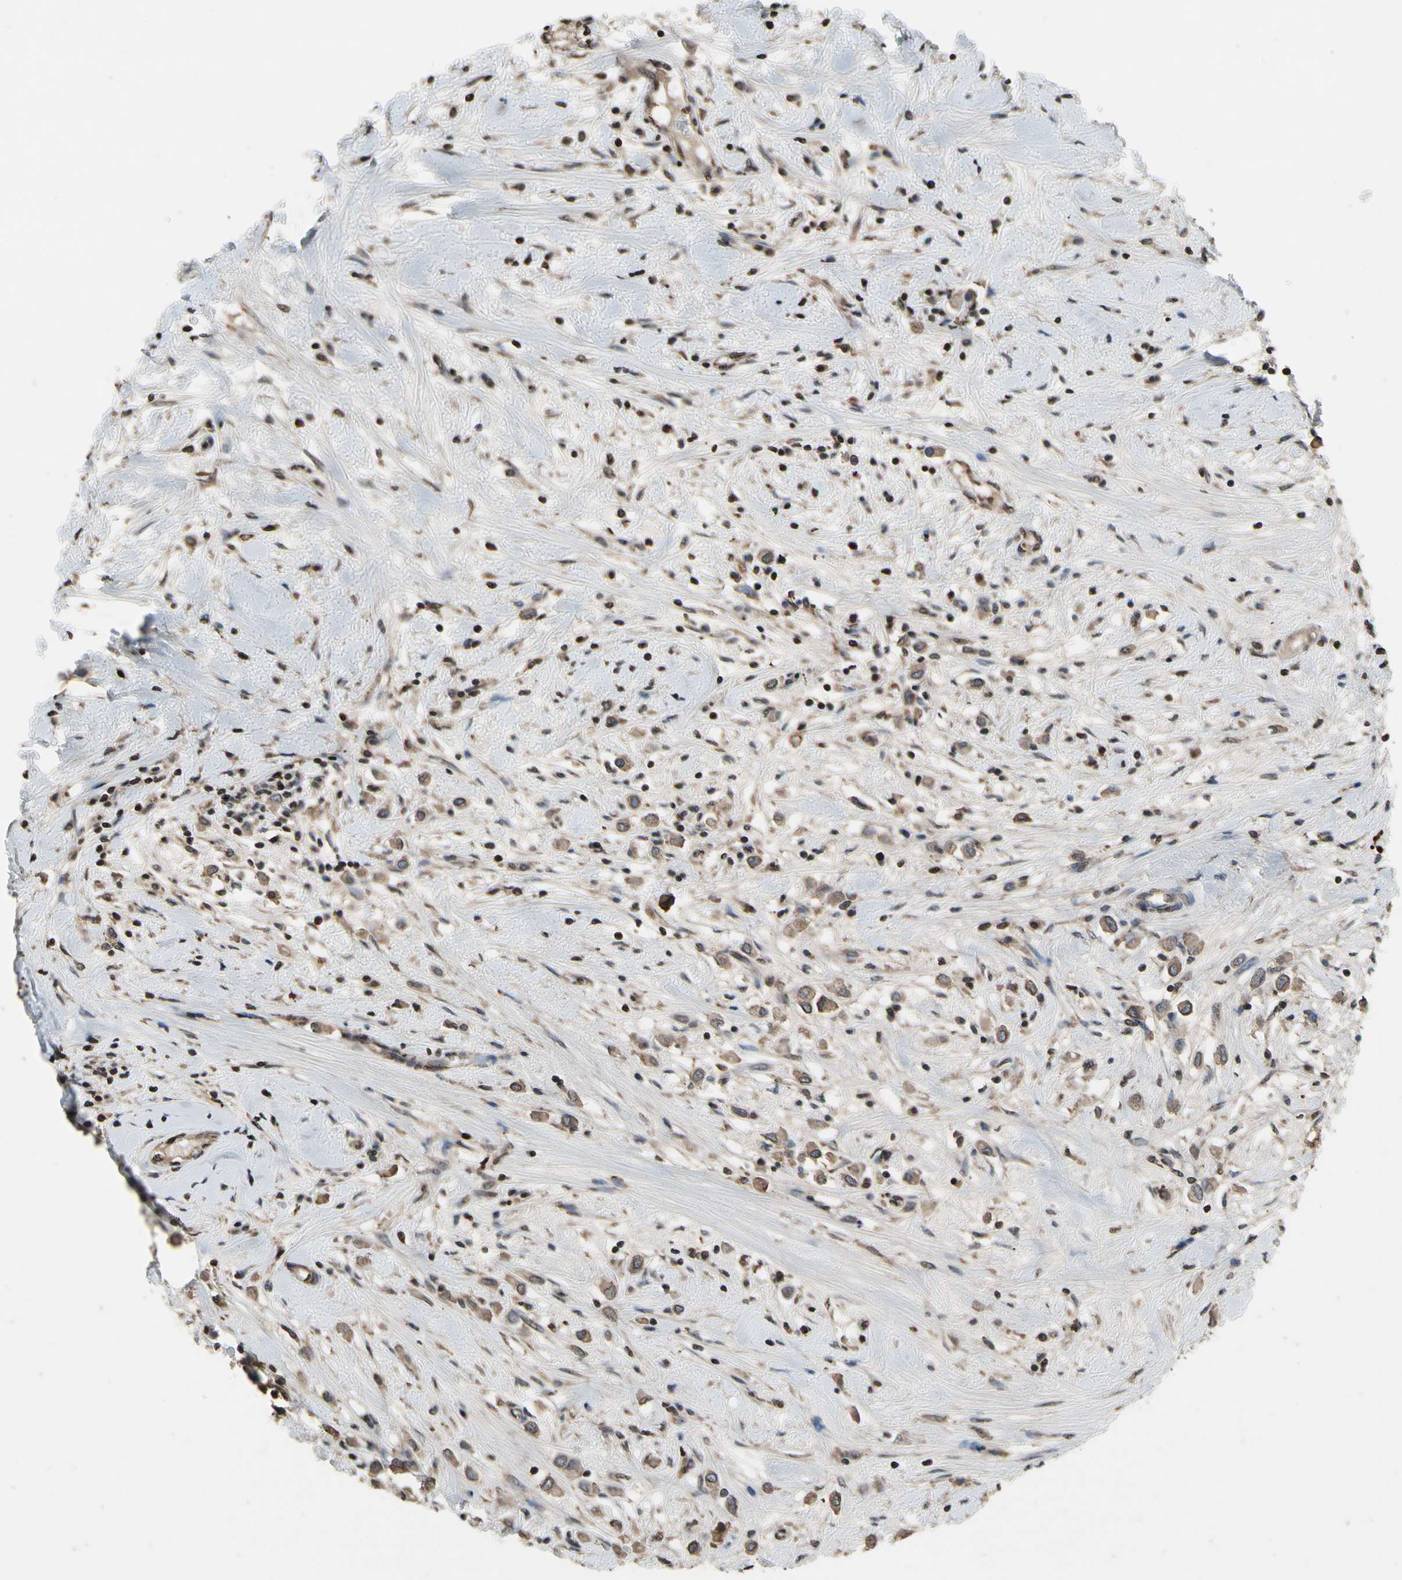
{"staining": {"intensity": "weak", "quantity": ">75%", "location": "cytoplasmic/membranous"}, "tissue": "breast cancer", "cell_type": "Tumor cells", "image_type": "cancer", "snomed": [{"axis": "morphology", "description": "Duct carcinoma"}, {"axis": "topography", "description": "Breast"}], "caption": "Breast cancer (intraductal carcinoma) was stained to show a protein in brown. There is low levels of weak cytoplasmic/membranous expression in about >75% of tumor cells.", "gene": "HIPK2", "patient": {"sex": "female", "age": 61}}